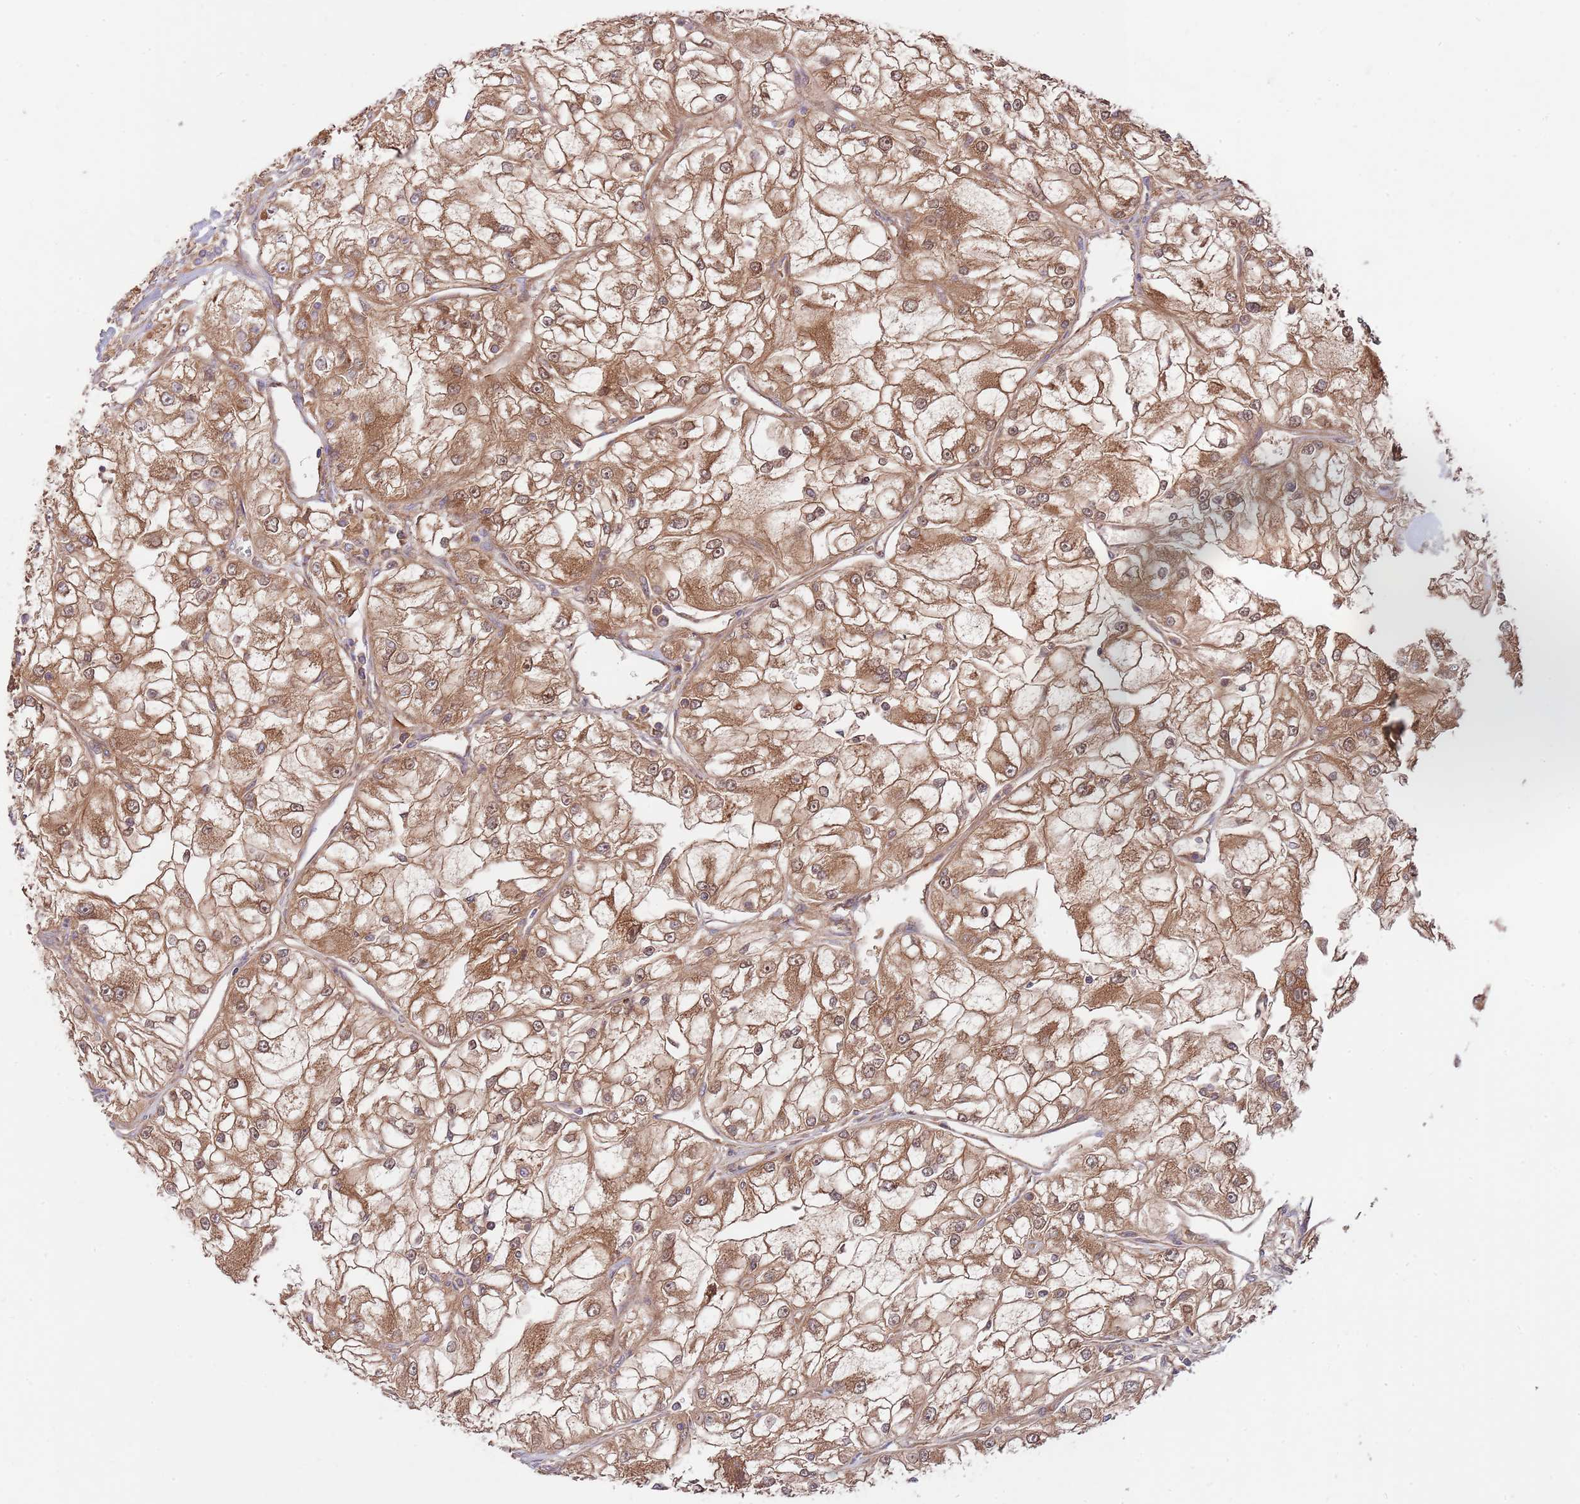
{"staining": {"intensity": "moderate", "quantity": ">75%", "location": "cytoplasmic/membranous"}, "tissue": "renal cancer", "cell_type": "Tumor cells", "image_type": "cancer", "snomed": [{"axis": "morphology", "description": "Adenocarcinoma, NOS"}, {"axis": "topography", "description": "Kidney"}], "caption": "Renal cancer tissue demonstrates moderate cytoplasmic/membranous positivity in approximately >75% of tumor cells, visualized by immunohistochemistry. (brown staining indicates protein expression, while blue staining denotes nuclei).", "gene": "EIF3F", "patient": {"sex": "female", "age": 72}}